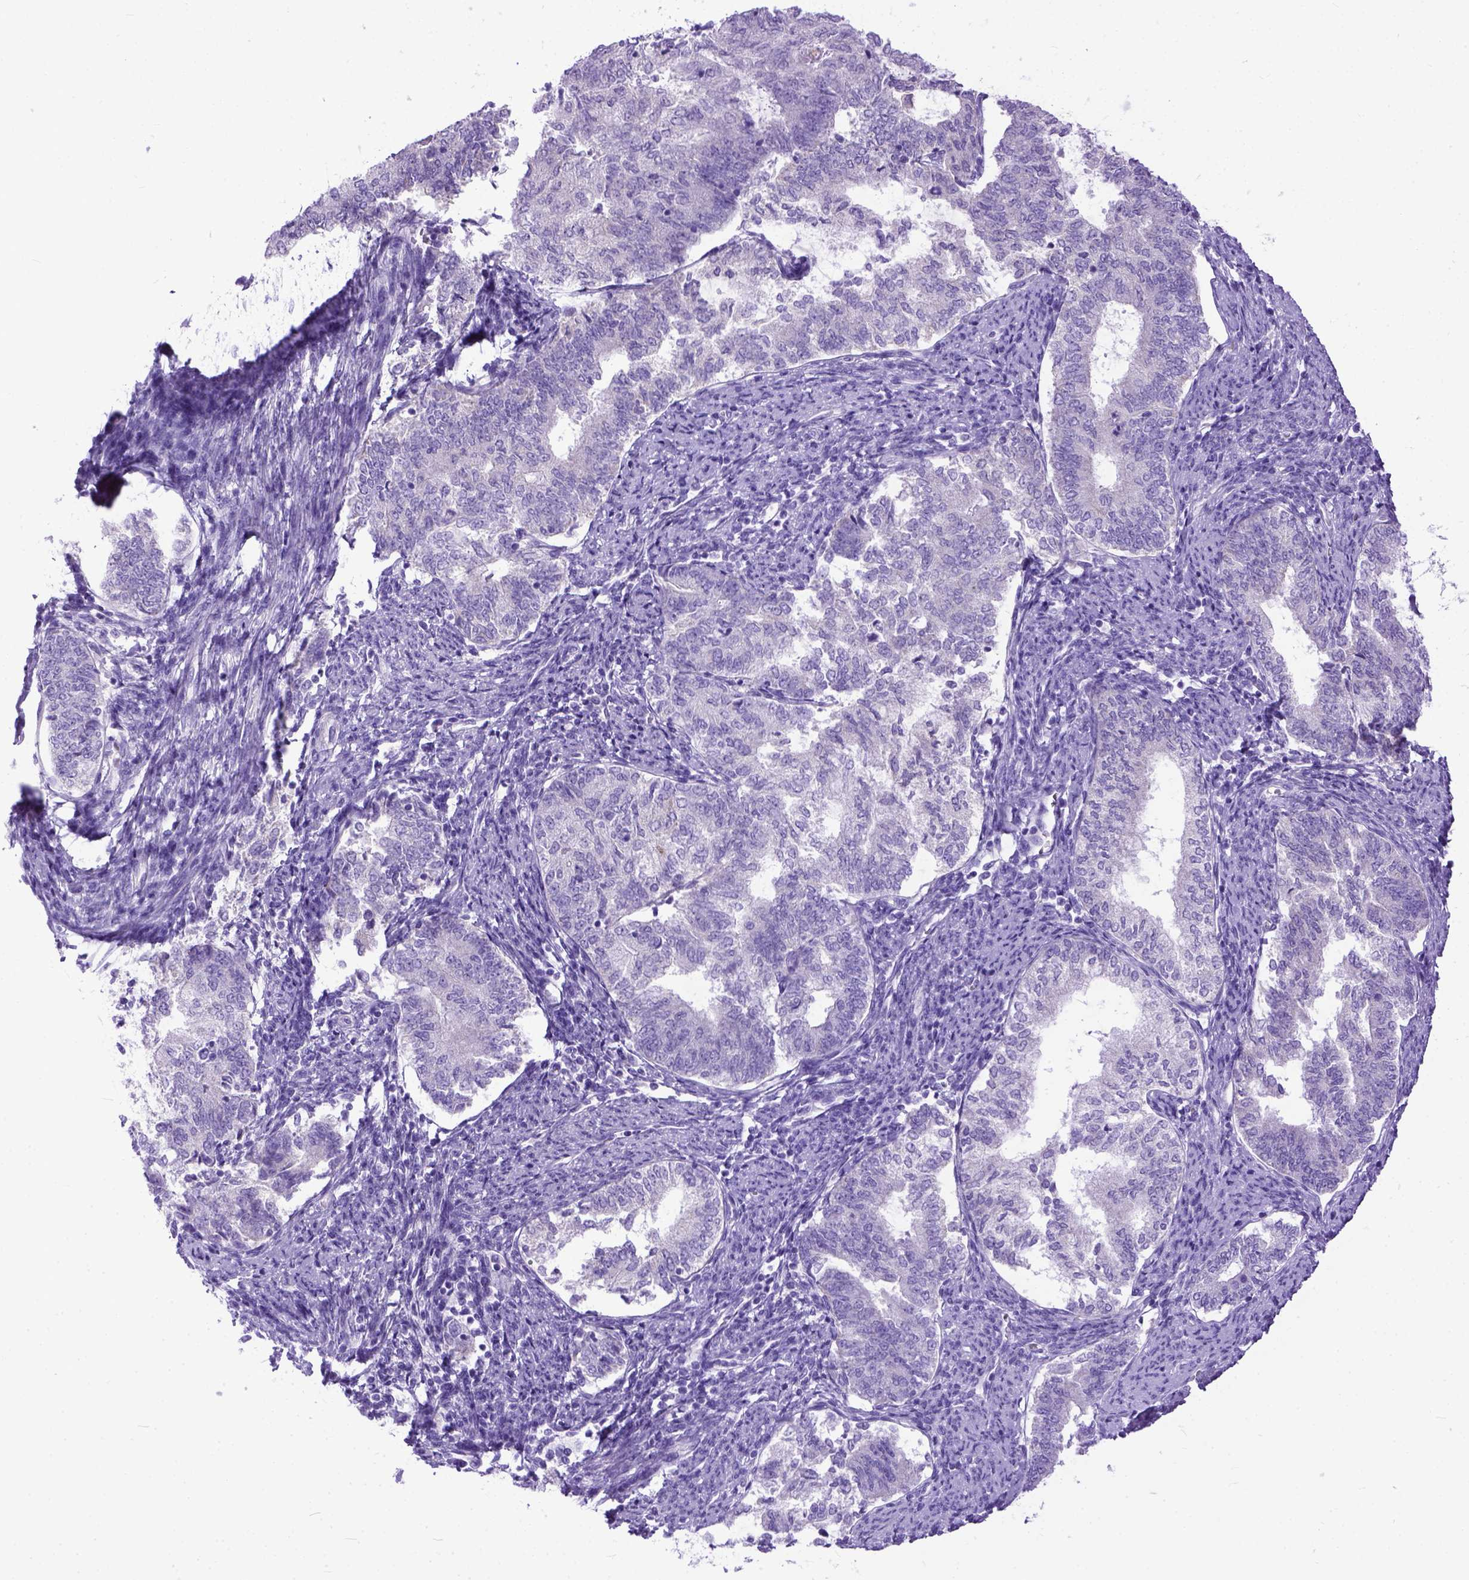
{"staining": {"intensity": "negative", "quantity": "none", "location": "none"}, "tissue": "endometrial cancer", "cell_type": "Tumor cells", "image_type": "cancer", "snomed": [{"axis": "morphology", "description": "Adenocarcinoma, NOS"}, {"axis": "topography", "description": "Endometrium"}], "caption": "This is an IHC histopathology image of endometrial adenocarcinoma. There is no staining in tumor cells.", "gene": "PPL", "patient": {"sex": "female", "age": 65}}